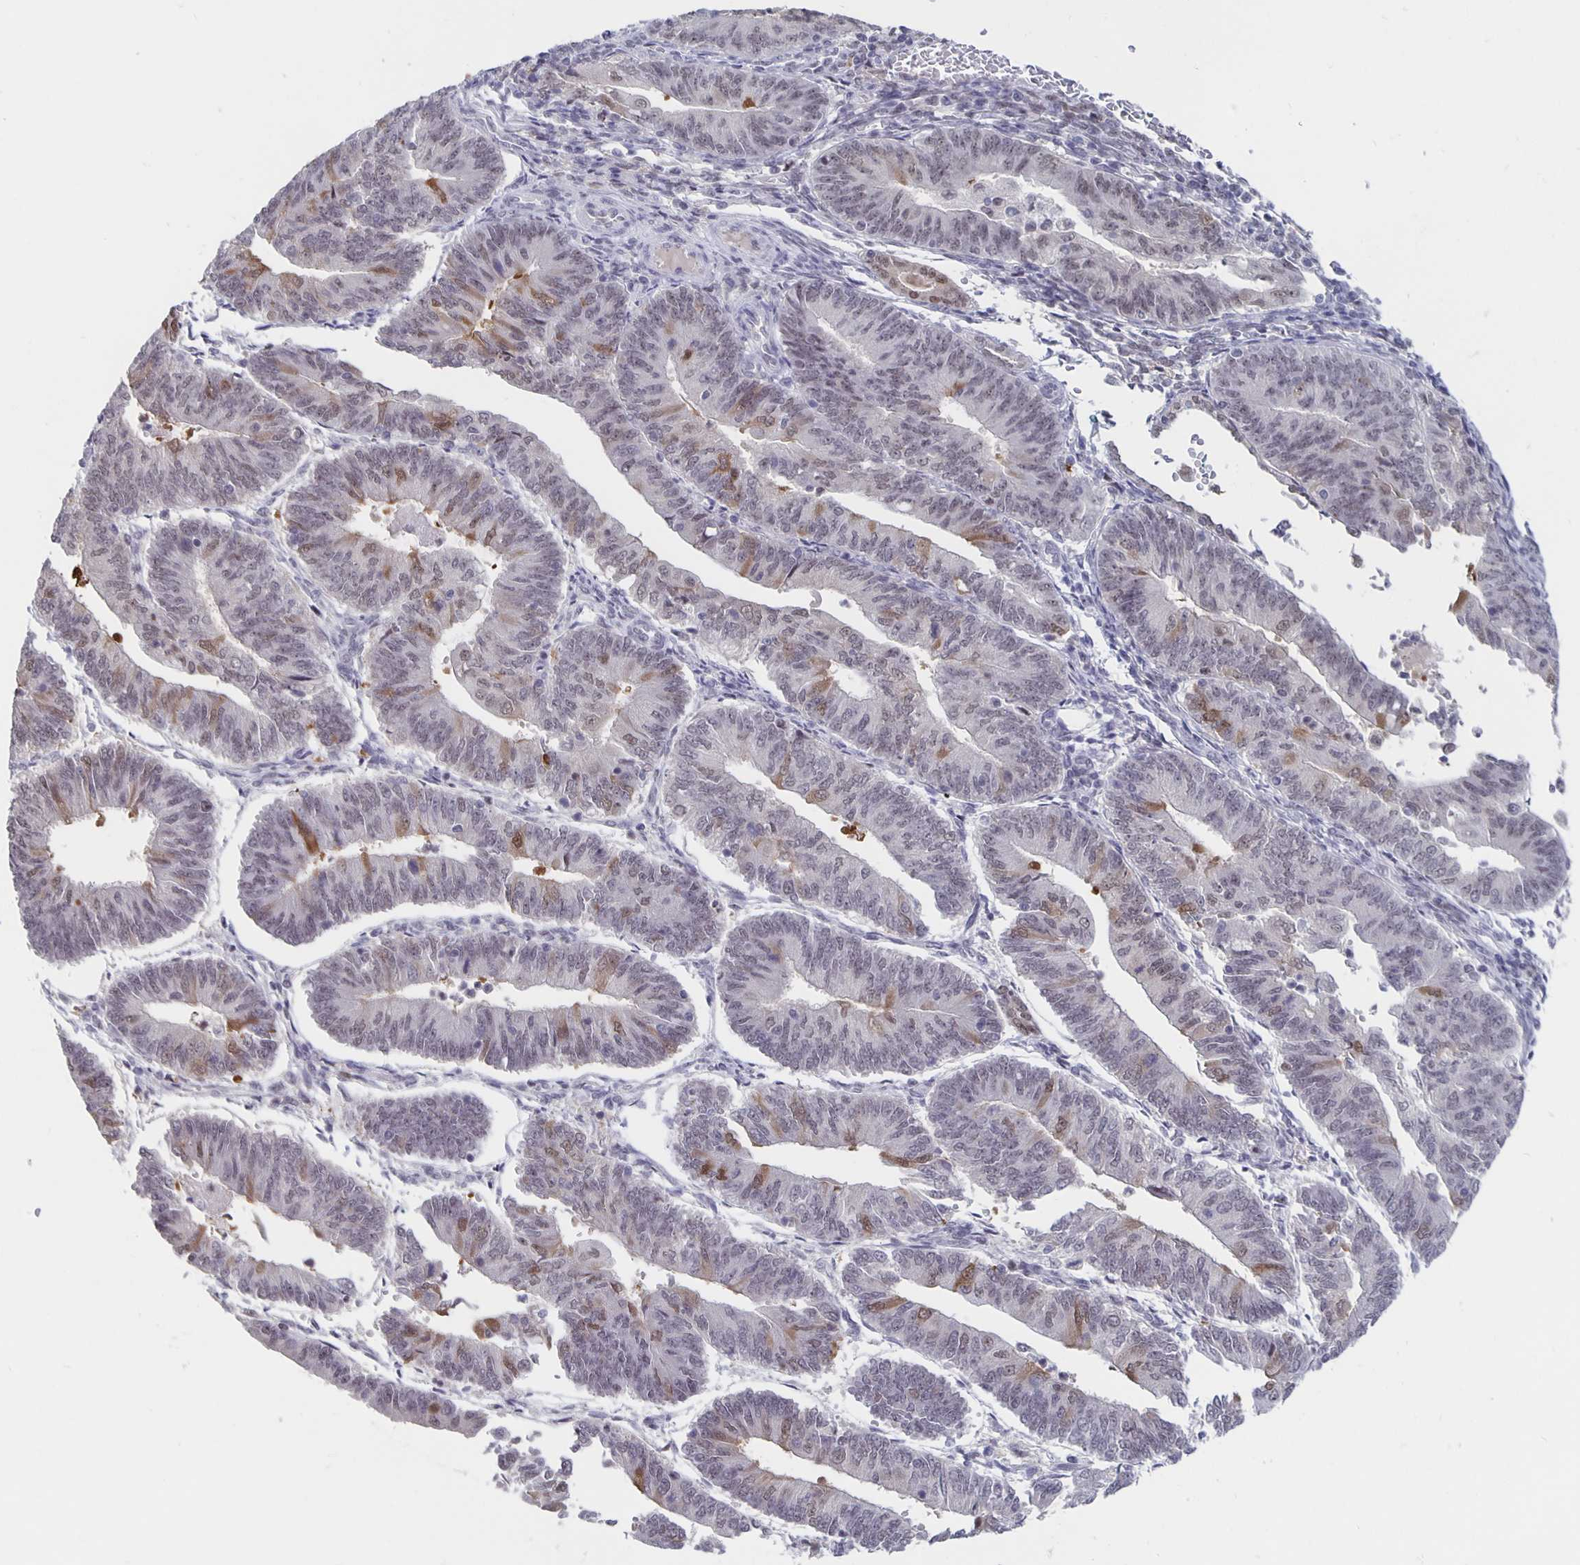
{"staining": {"intensity": "moderate", "quantity": "<25%", "location": "cytoplasmic/membranous,nuclear"}, "tissue": "endometrial cancer", "cell_type": "Tumor cells", "image_type": "cancer", "snomed": [{"axis": "morphology", "description": "Adenocarcinoma, NOS"}, {"axis": "topography", "description": "Endometrium"}], "caption": "Protein staining of endometrial cancer (adenocarcinoma) tissue reveals moderate cytoplasmic/membranous and nuclear expression in approximately <25% of tumor cells.", "gene": "ZNF691", "patient": {"sex": "female", "age": 65}}